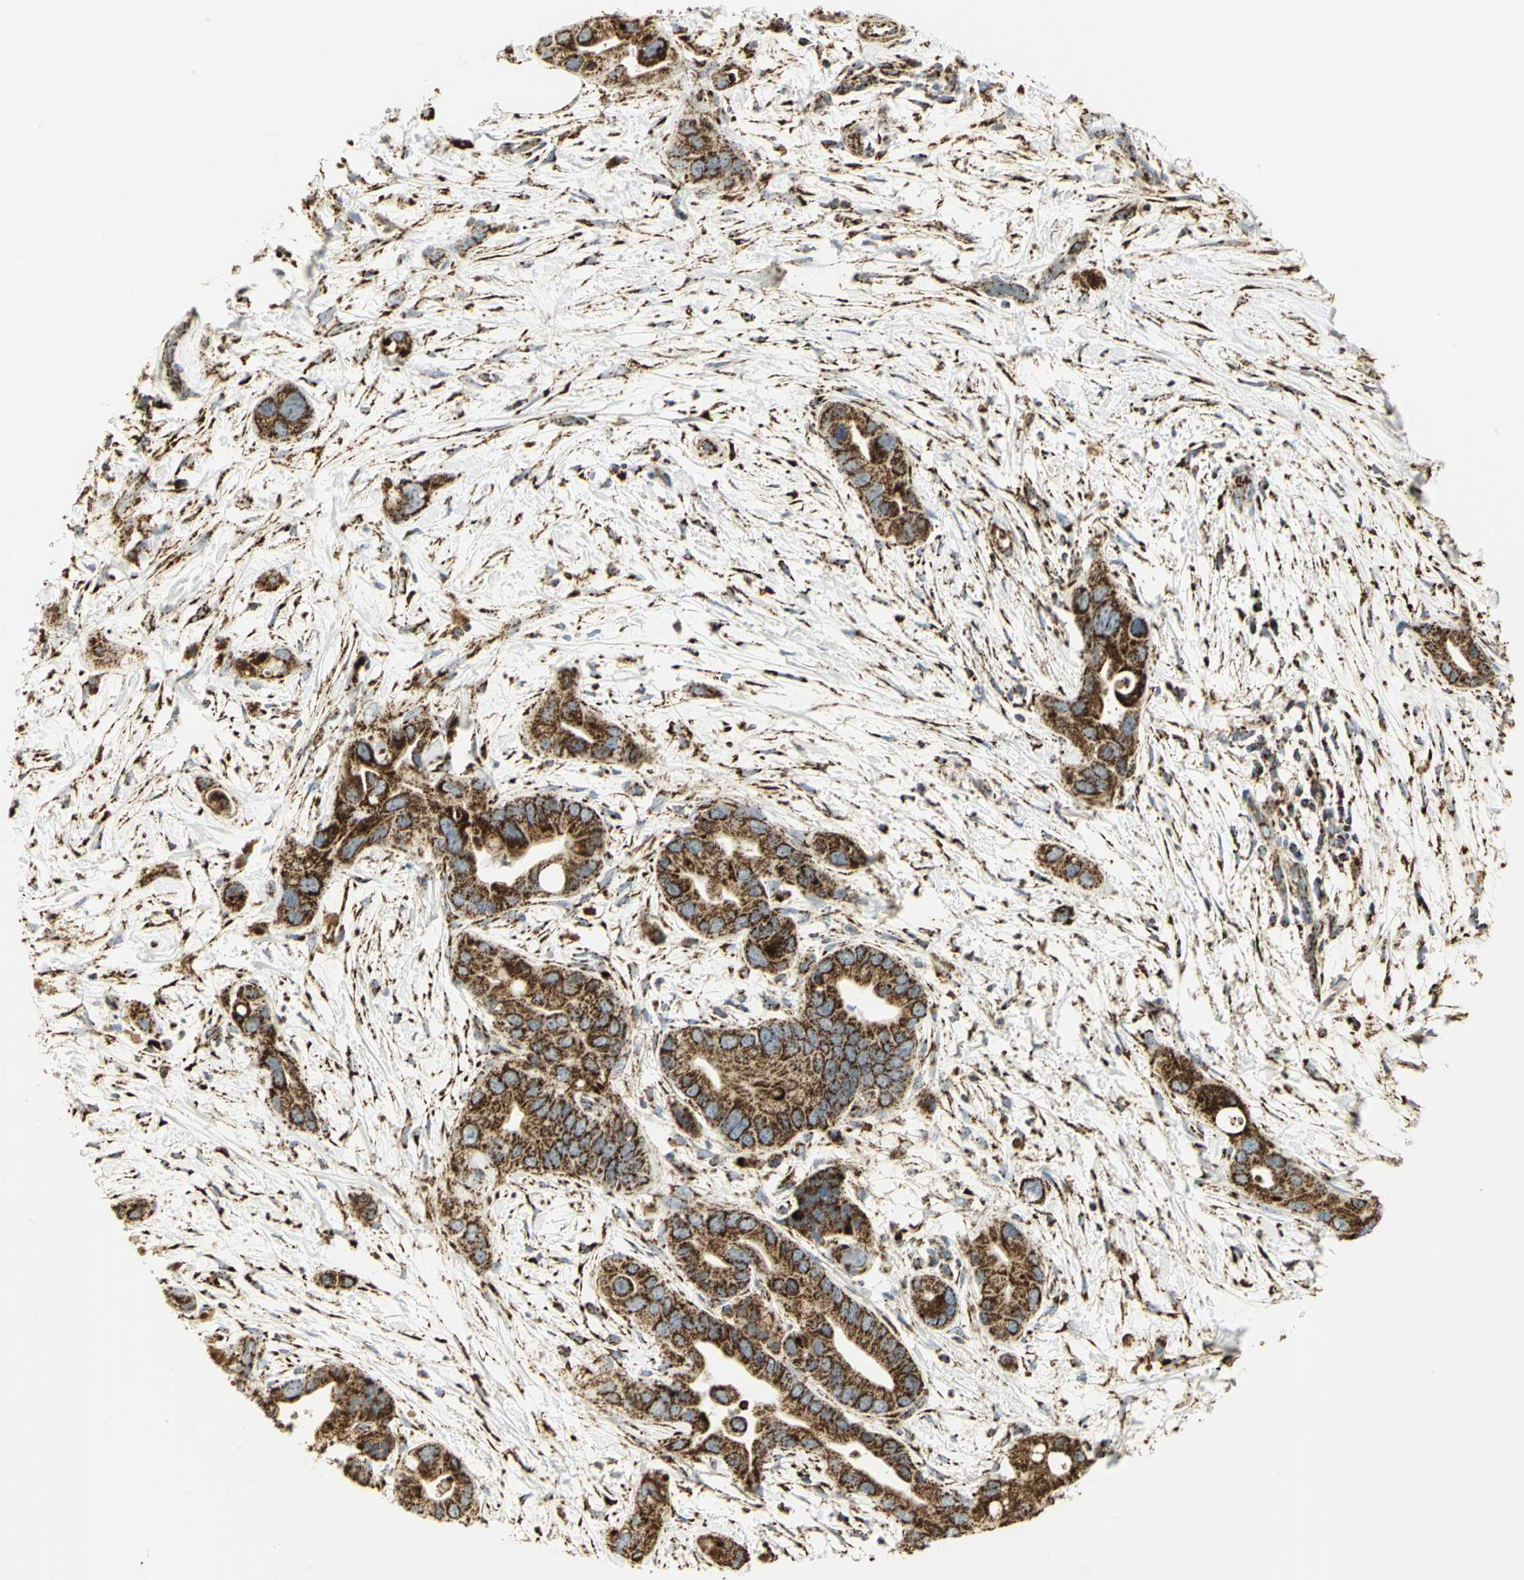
{"staining": {"intensity": "strong", "quantity": ">75%", "location": "cytoplasmic/membranous"}, "tissue": "pancreatic cancer", "cell_type": "Tumor cells", "image_type": "cancer", "snomed": [{"axis": "morphology", "description": "Adenocarcinoma, NOS"}, {"axis": "topography", "description": "Pancreas"}], "caption": "Protein staining of pancreatic cancer tissue demonstrates strong cytoplasmic/membranous positivity in approximately >75% of tumor cells. (DAB = brown stain, brightfield microscopy at high magnification).", "gene": "VDAC1", "patient": {"sex": "female", "age": 77}}